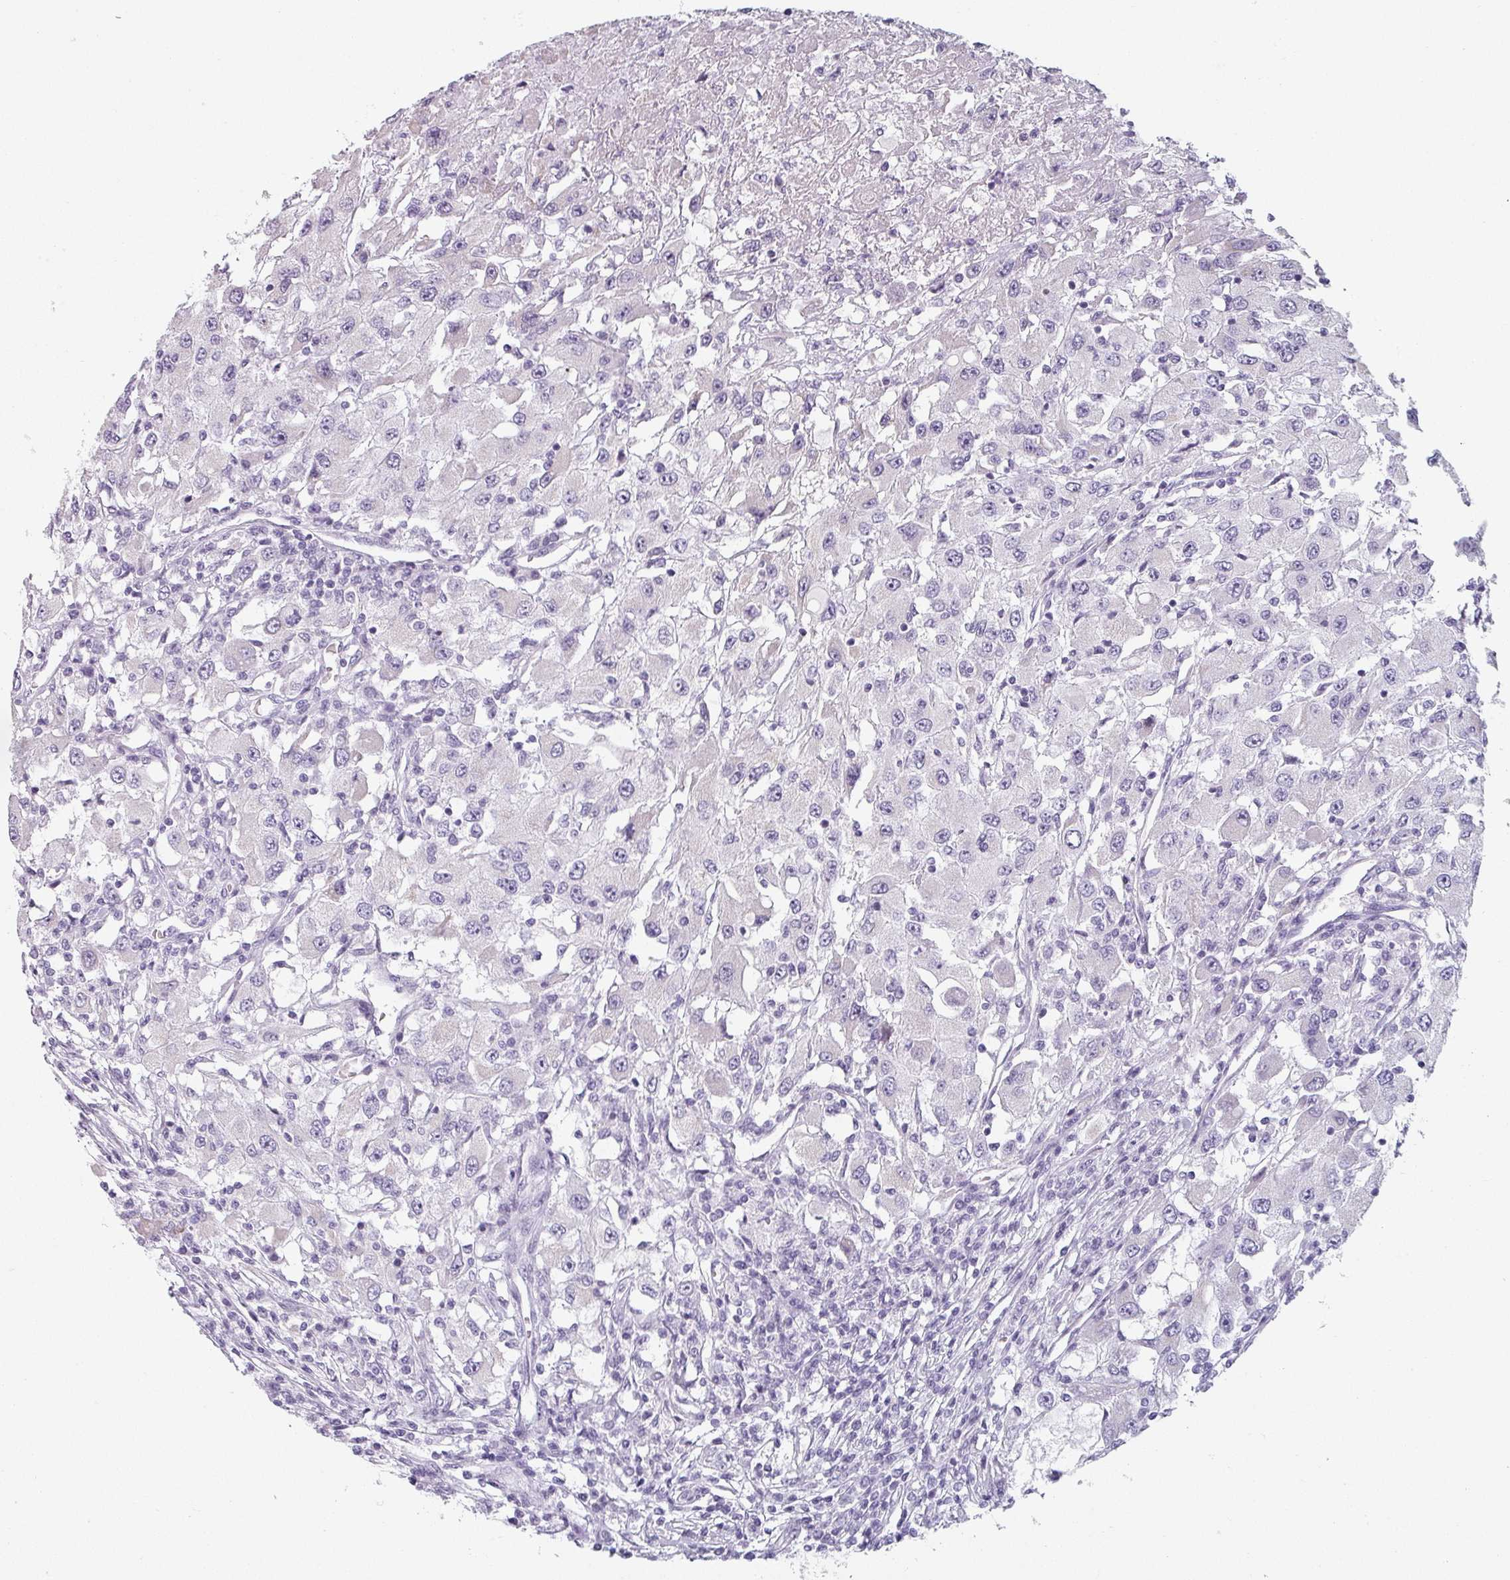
{"staining": {"intensity": "negative", "quantity": "none", "location": "none"}, "tissue": "renal cancer", "cell_type": "Tumor cells", "image_type": "cancer", "snomed": [{"axis": "morphology", "description": "Adenocarcinoma, NOS"}, {"axis": "topography", "description": "Kidney"}], "caption": "DAB (3,3'-diaminobenzidine) immunohistochemical staining of renal adenocarcinoma demonstrates no significant positivity in tumor cells. Nuclei are stained in blue.", "gene": "SFTPA1", "patient": {"sex": "female", "age": 67}}